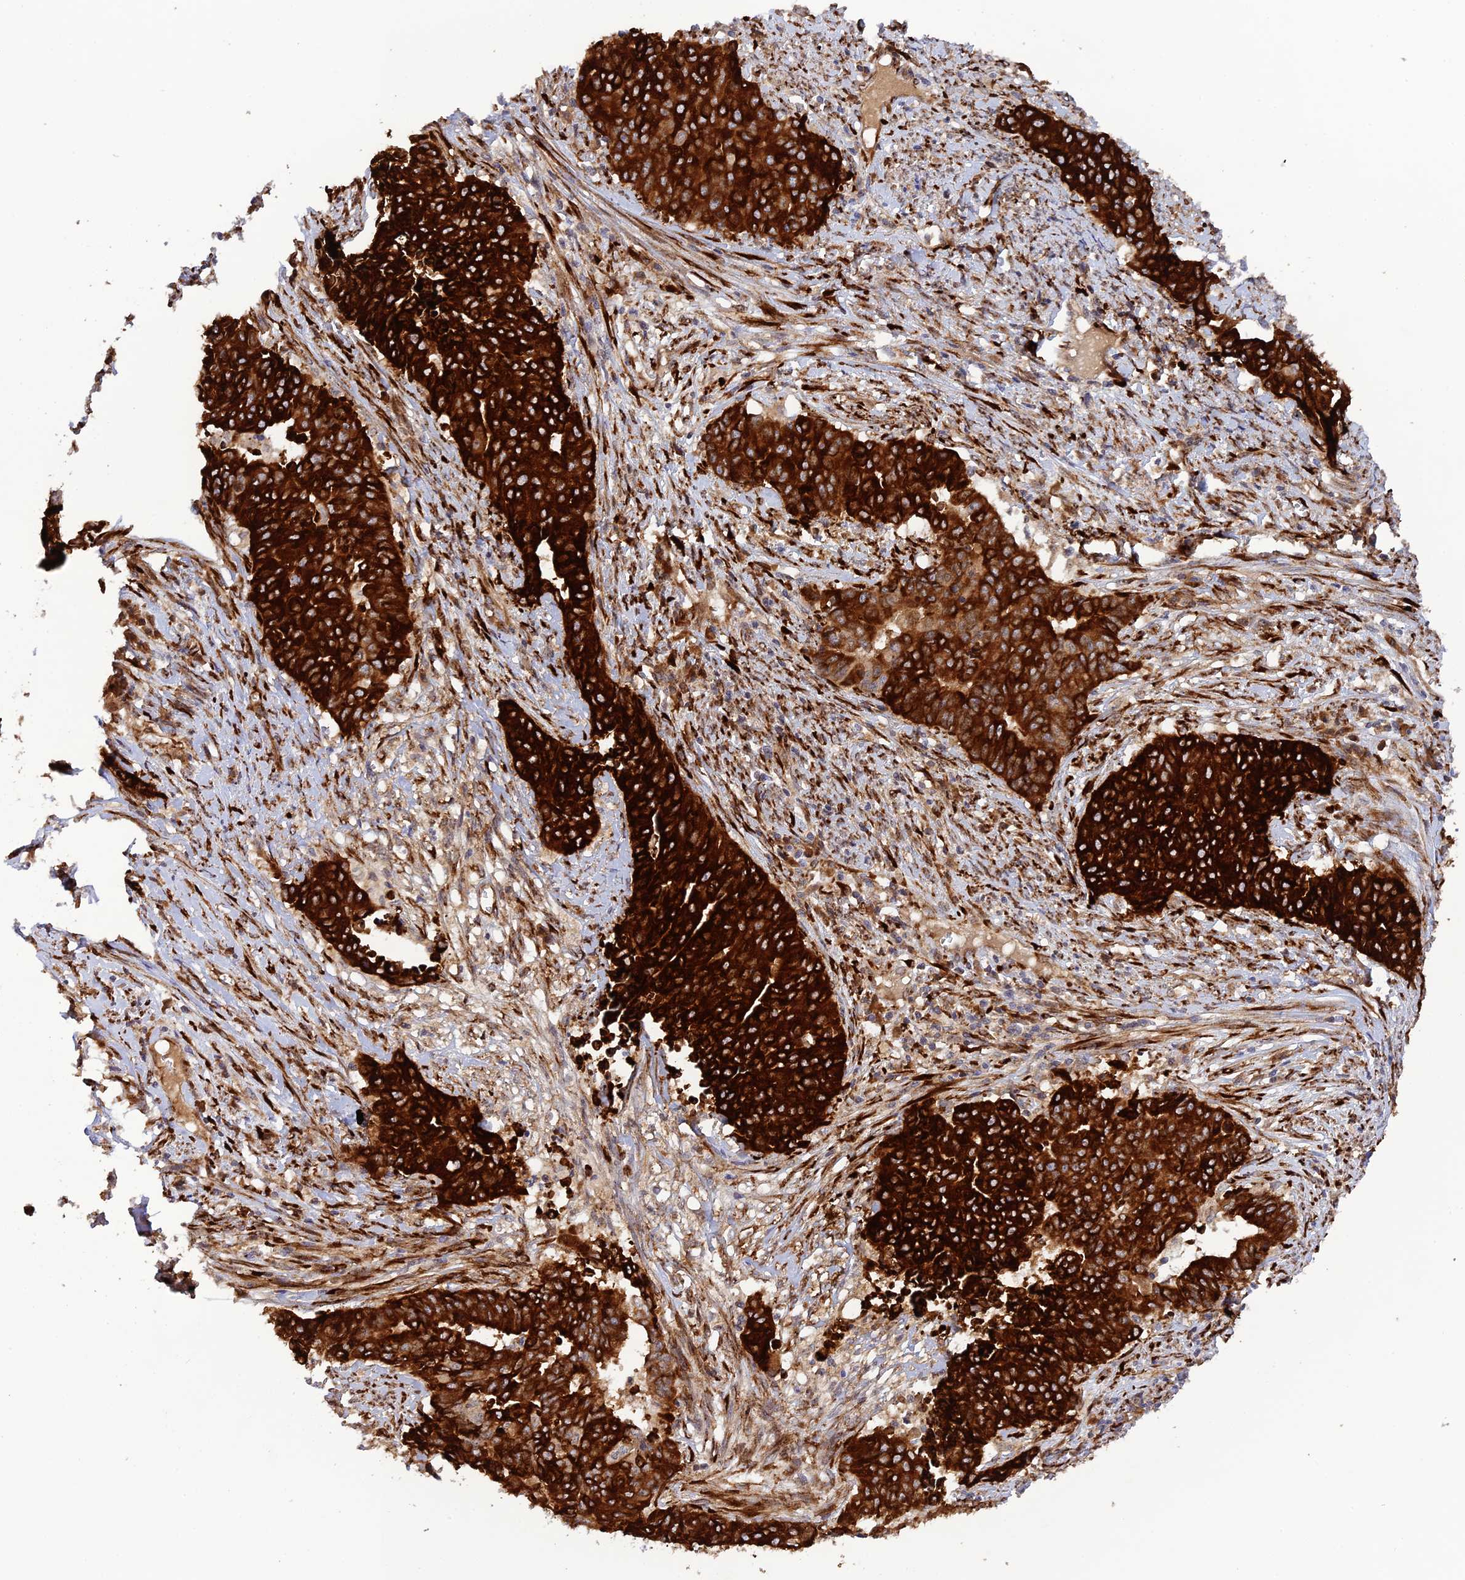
{"staining": {"intensity": "strong", "quantity": "25%-75%", "location": "cytoplasmic/membranous"}, "tissue": "endometrial cancer", "cell_type": "Tumor cells", "image_type": "cancer", "snomed": [{"axis": "morphology", "description": "Adenocarcinoma, NOS"}, {"axis": "topography", "description": "Endometrium"}], "caption": "A photomicrograph showing strong cytoplasmic/membranous positivity in about 25%-75% of tumor cells in endometrial cancer, as visualized by brown immunohistochemical staining.", "gene": "P3H3", "patient": {"sex": "female", "age": 59}}